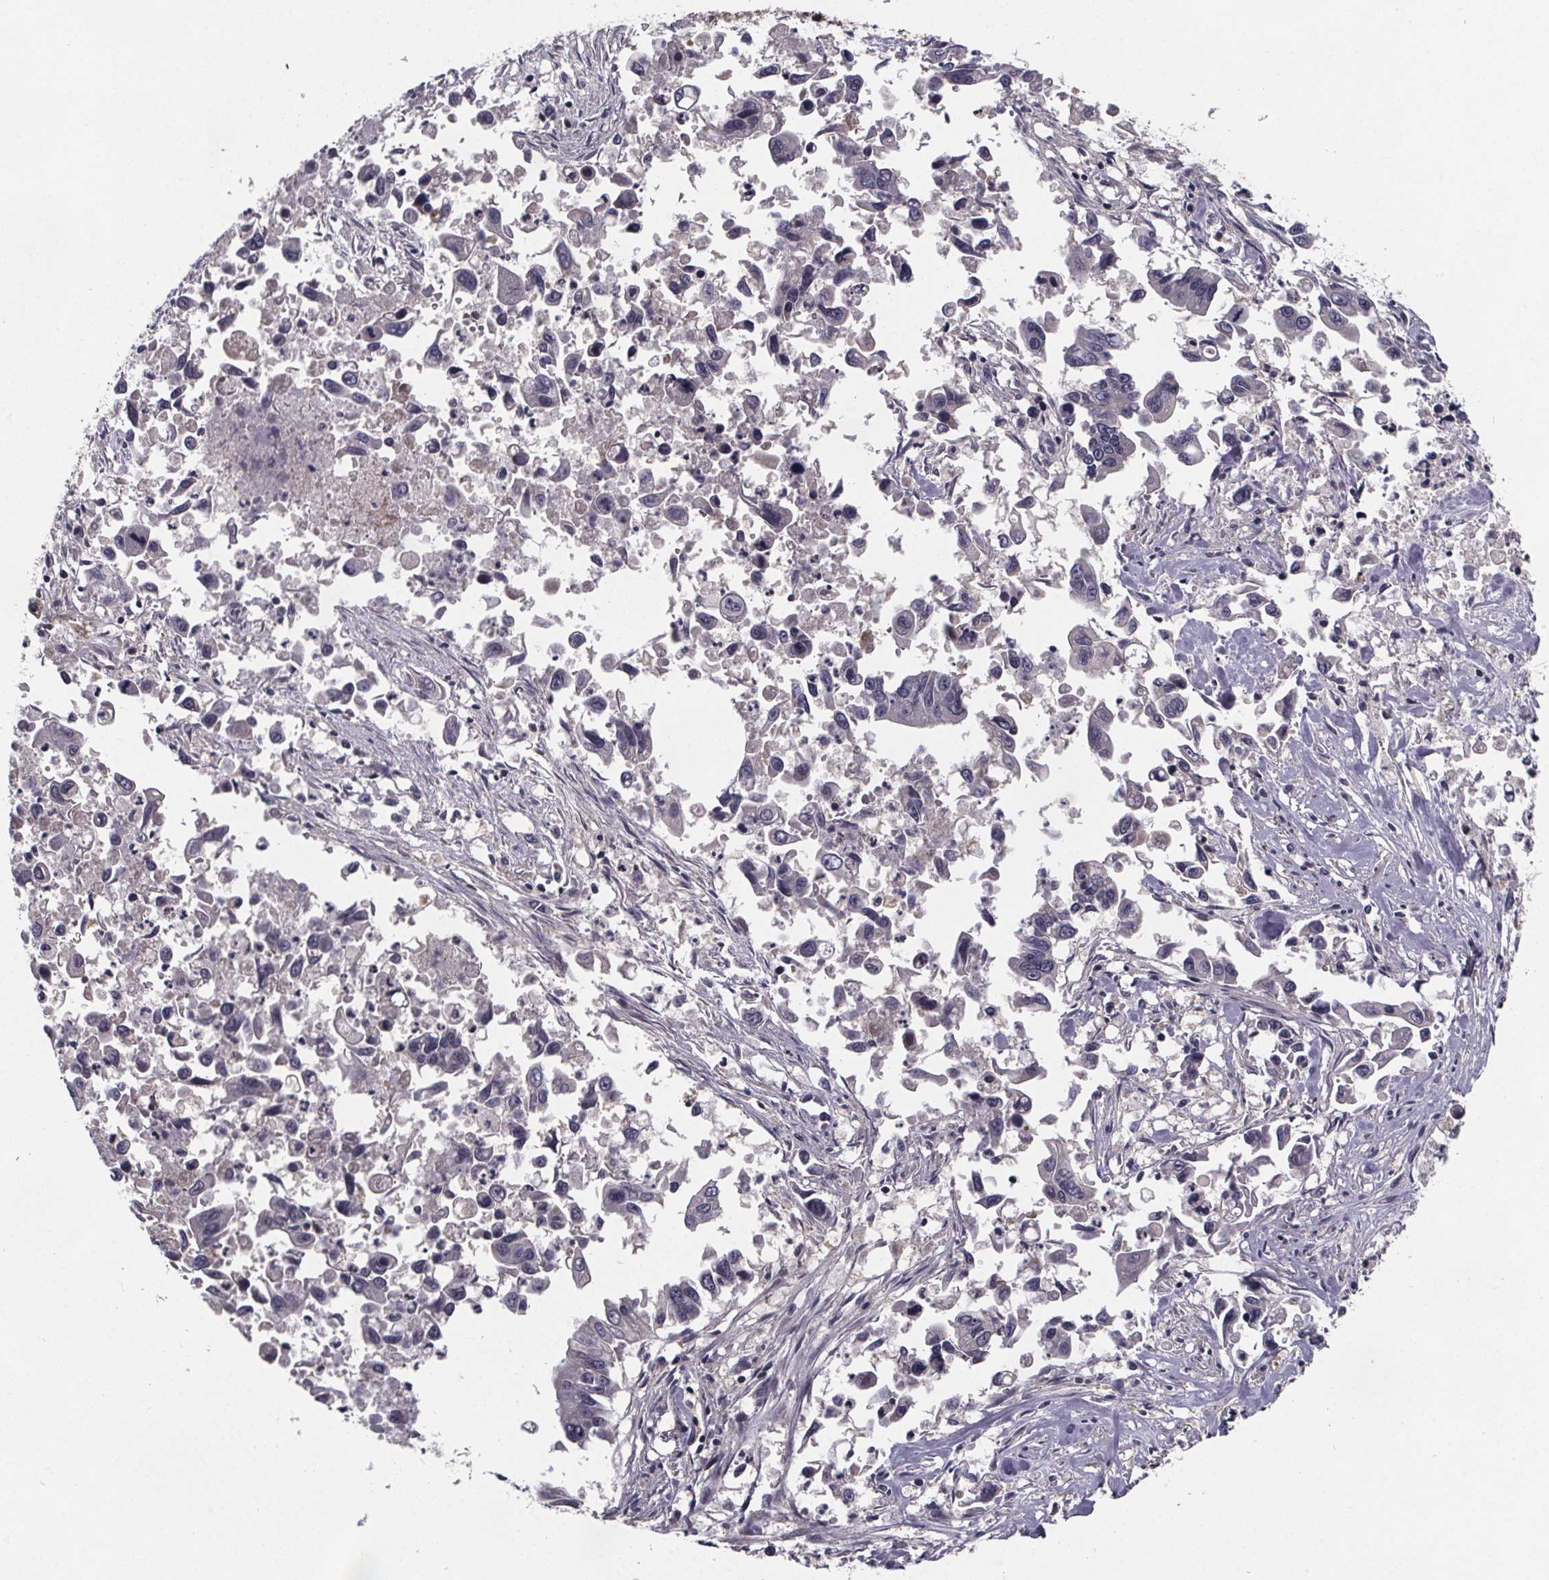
{"staining": {"intensity": "negative", "quantity": "none", "location": "none"}, "tissue": "pancreatic cancer", "cell_type": "Tumor cells", "image_type": "cancer", "snomed": [{"axis": "morphology", "description": "Adenocarcinoma, NOS"}, {"axis": "topography", "description": "Pancreas"}], "caption": "Adenocarcinoma (pancreatic) stained for a protein using immunohistochemistry (IHC) displays no positivity tumor cells.", "gene": "FN3KRP", "patient": {"sex": "female", "age": 83}}